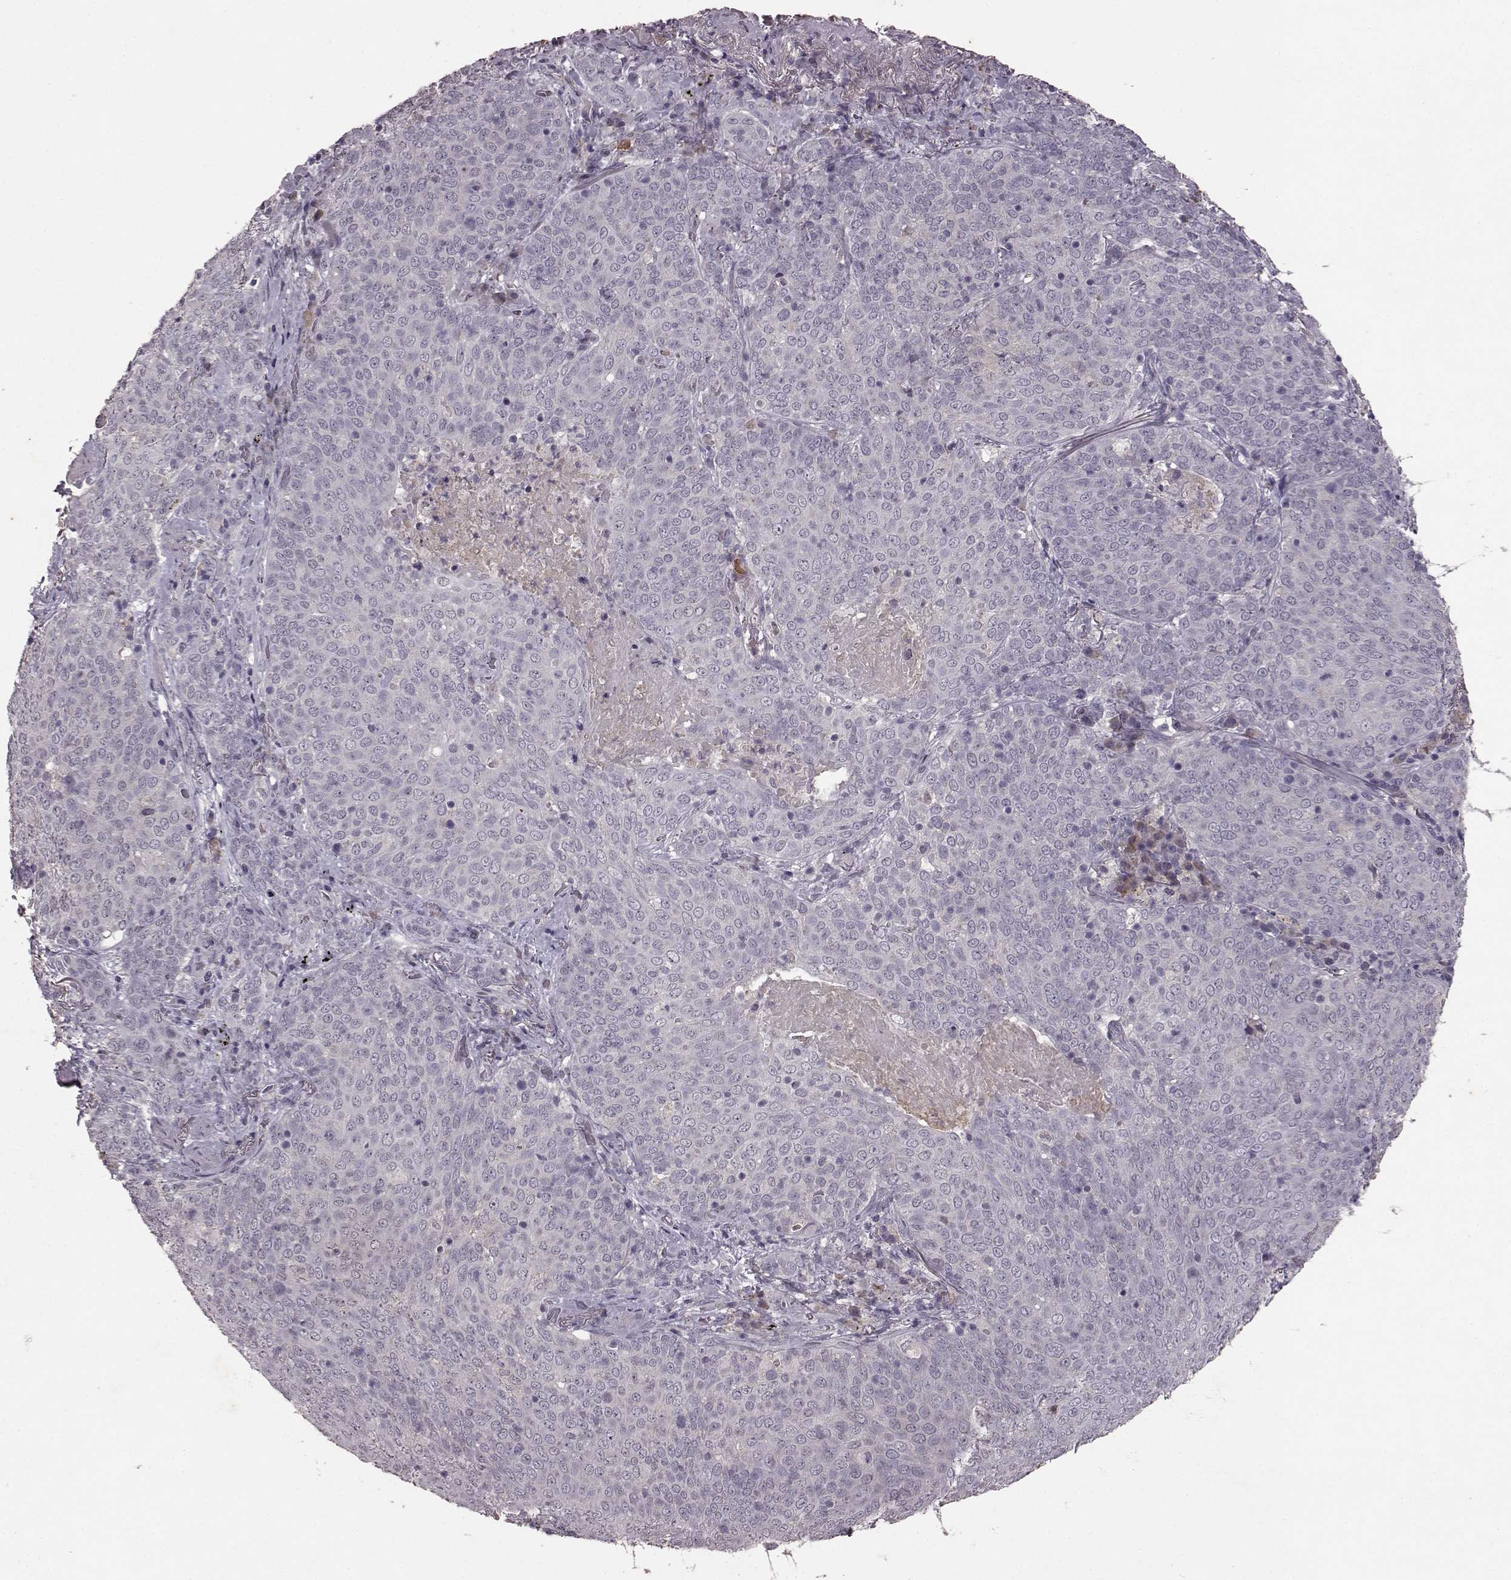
{"staining": {"intensity": "negative", "quantity": "none", "location": "none"}, "tissue": "lung cancer", "cell_type": "Tumor cells", "image_type": "cancer", "snomed": [{"axis": "morphology", "description": "Squamous cell carcinoma, NOS"}, {"axis": "topography", "description": "Lung"}], "caption": "Tumor cells show no significant staining in squamous cell carcinoma (lung). The staining was performed using DAB (3,3'-diaminobenzidine) to visualize the protein expression in brown, while the nuclei were stained in blue with hematoxylin (Magnification: 20x).", "gene": "FRRS1L", "patient": {"sex": "male", "age": 82}}